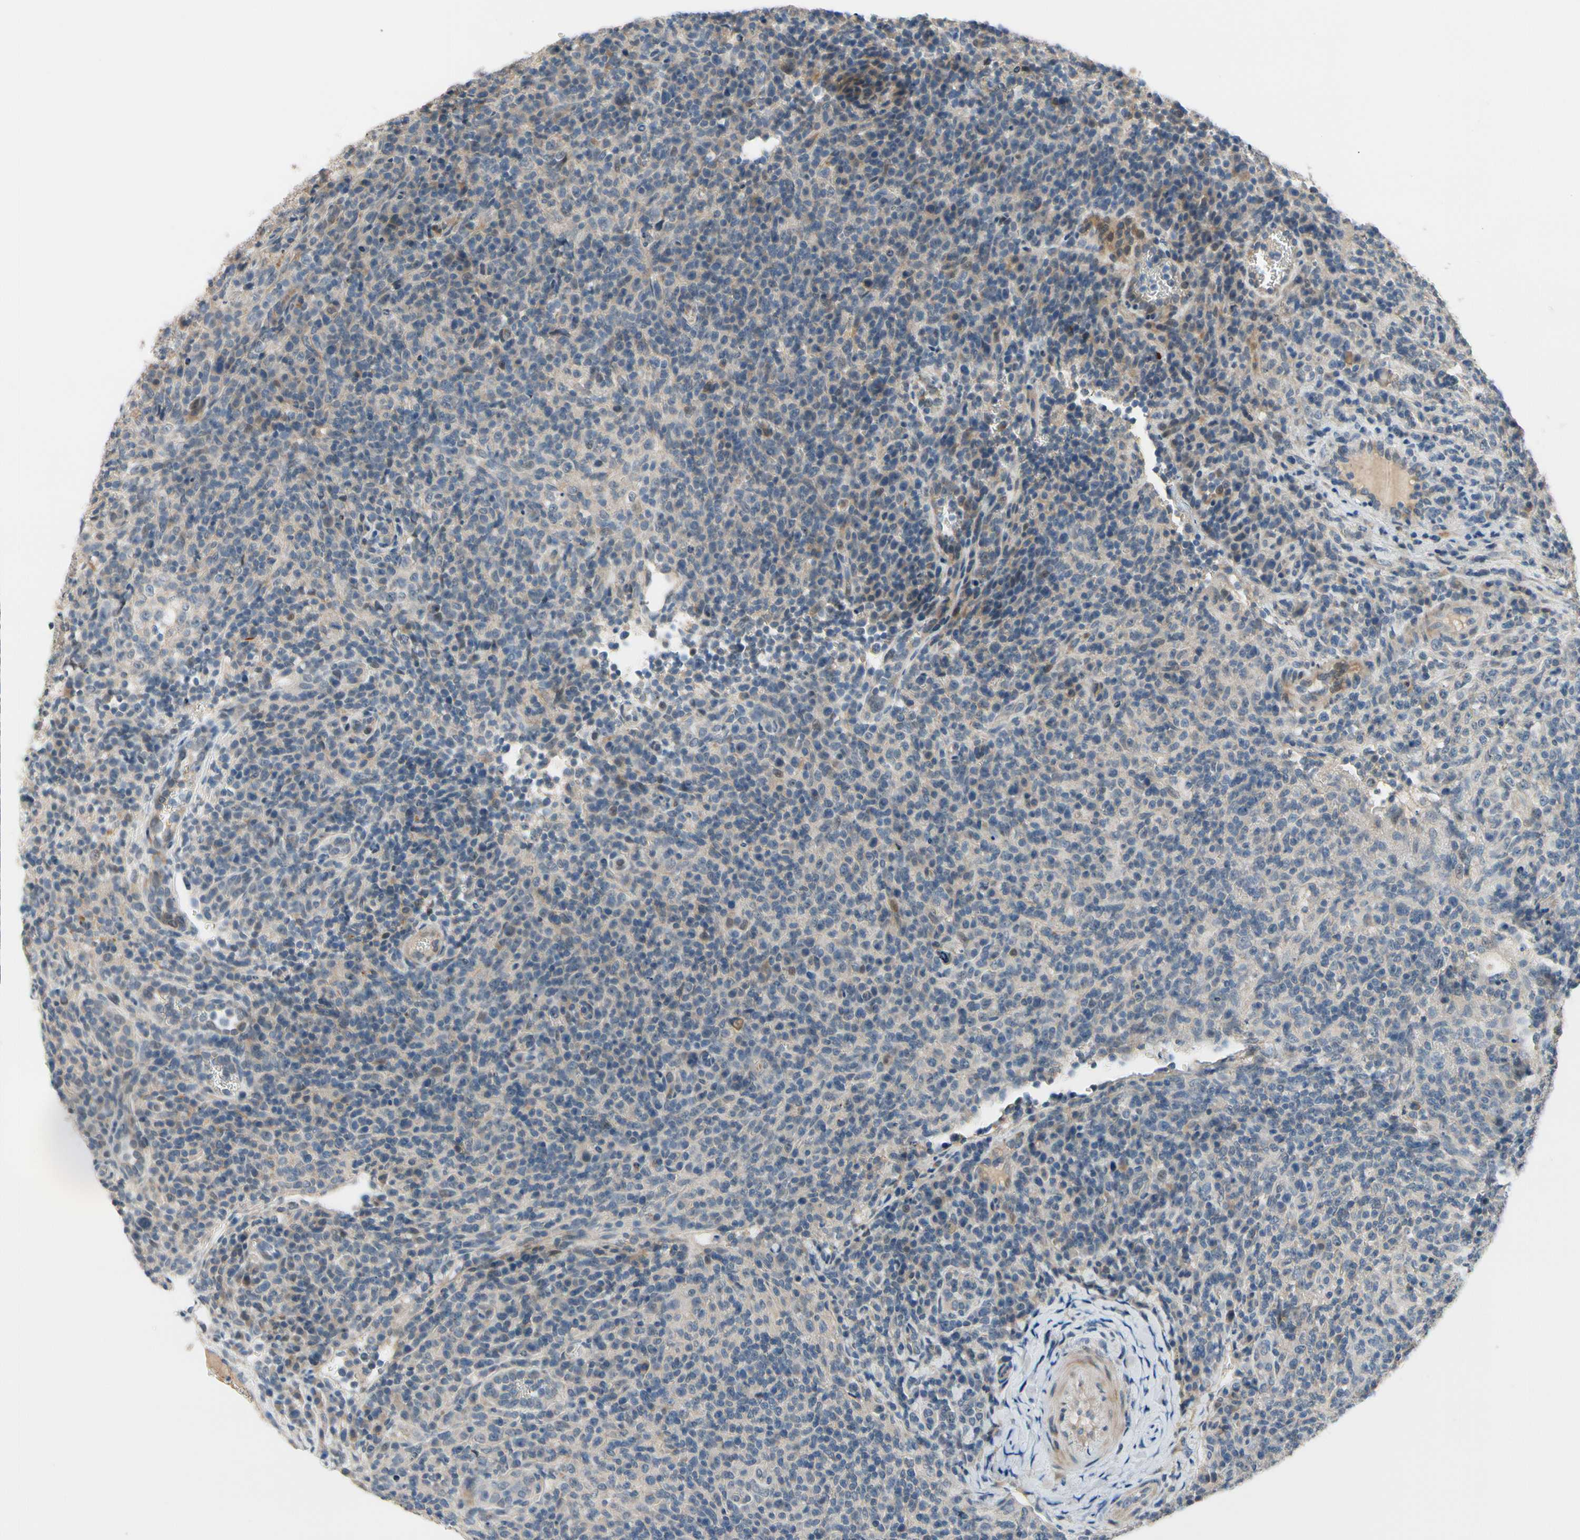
{"staining": {"intensity": "weak", "quantity": "<25%", "location": "cytoplasmic/membranous"}, "tissue": "lymphoma", "cell_type": "Tumor cells", "image_type": "cancer", "snomed": [{"axis": "morphology", "description": "Malignant lymphoma, non-Hodgkin's type, High grade"}, {"axis": "topography", "description": "Lymph node"}], "caption": "Immunohistochemistry image of neoplastic tissue: human malignant lymphoma, non-Hodgkin's type (high-grade) stained with DAB displays no significant protein expression in tumor cells. (Brightfield microscopy of DAB immunohistochemistry at high magnification).", "gene": "SLC27A6", "patient": {"sex": "female", "age": 76}}